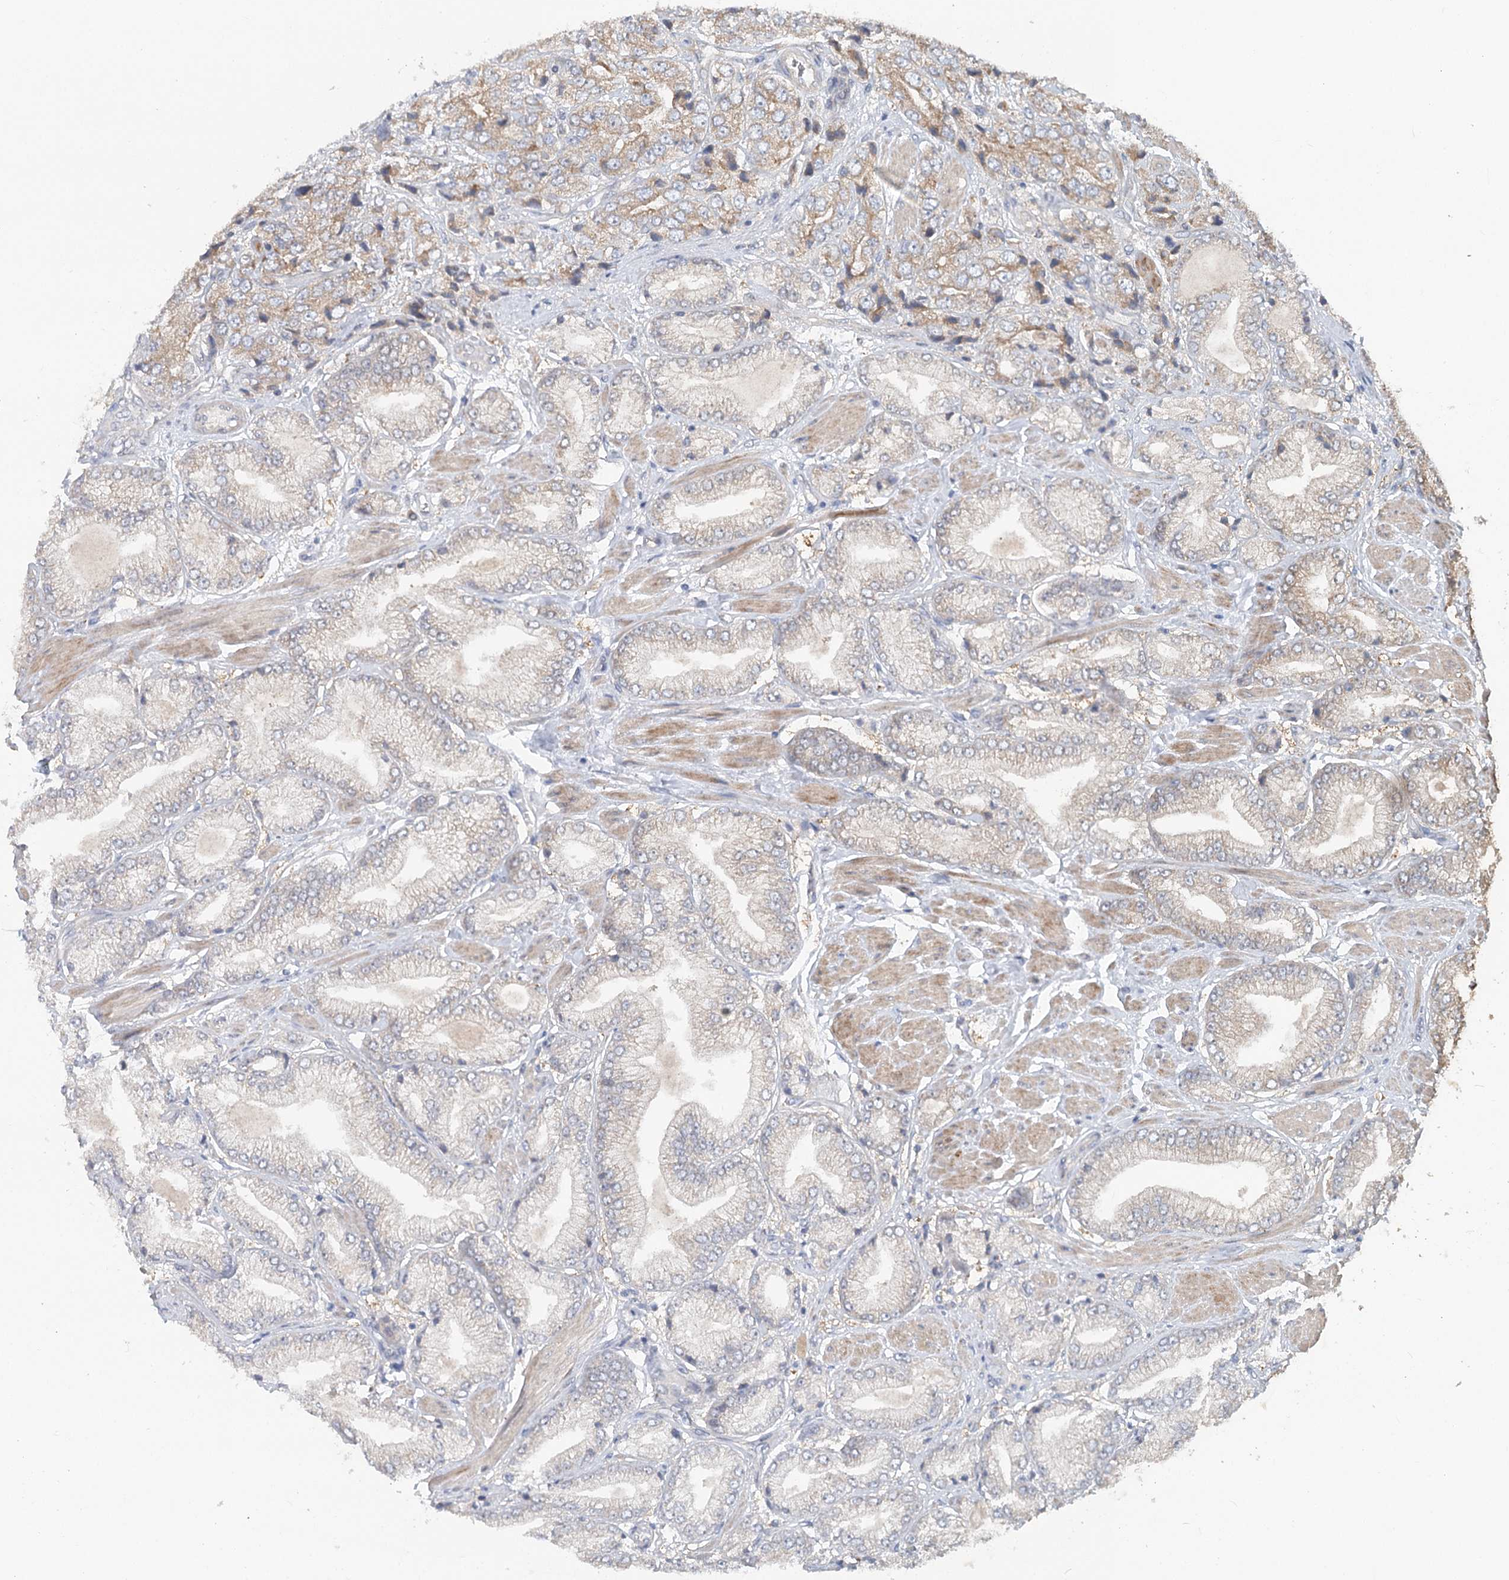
{"staining": {"intensity": "weak", "quantity": "25%-75%", "location": "cytoplasmic/membranous"}, "tissue": "prostate cancer", "cell_type": "Tumor cells", "image_type": "cancer", "snomed": [{"axis": "morphology", "description": "Adenocarcinoma, High grade"}, {"axis": "topography", "description": "Prostate"}], "caption": "Immunohistochemical staining of high-grade adenocarcinoma (prostate) reveals low levels of weak cytoplasmic/membranous protein expression in approximately 25%-75% of tumor cells. (IHC, brightfield microscopy, high magnification).", "gene": "PAIP2", "patient": {"sex": "male", "age": 50}}